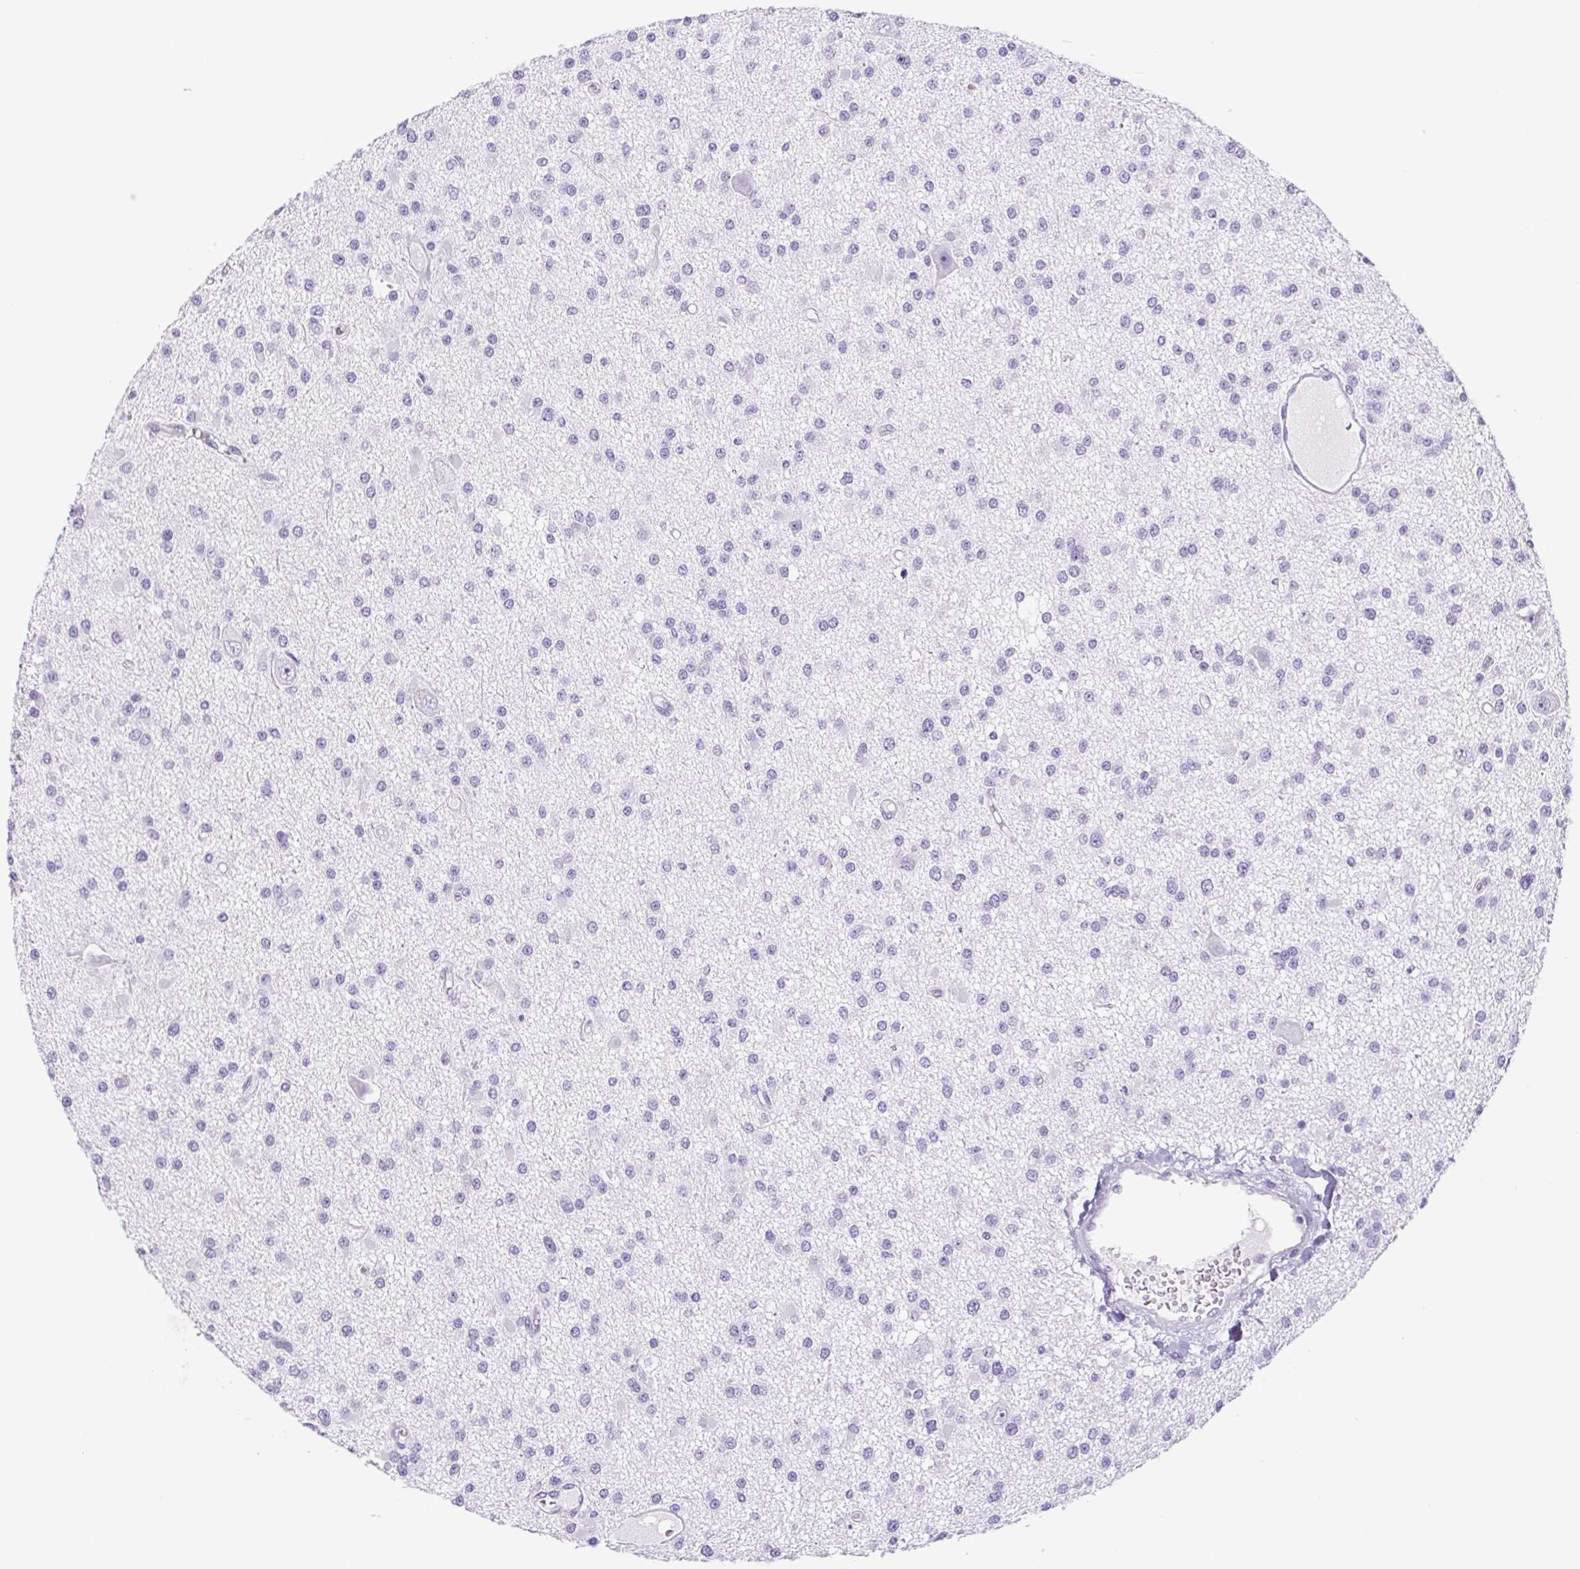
{"staining": {"intensity": "negative", "quantity": "none", "location": "none"}, "tissue": "glioma", "cell_type": "Tumor cells", "image_type": "cancer", "snomed": [{"axis": "morphology", "description": "Glioma, malignant, High grade"}, {"axis": "topography", "description": "Brain"}], "caption": "This is a histopathology image of immunohistochemistry (IHC) staining of glioma, which shows no positivity in tumor cells.", "gene": "CYP21A2", "patient": {"sex": "male", "age": 54}}